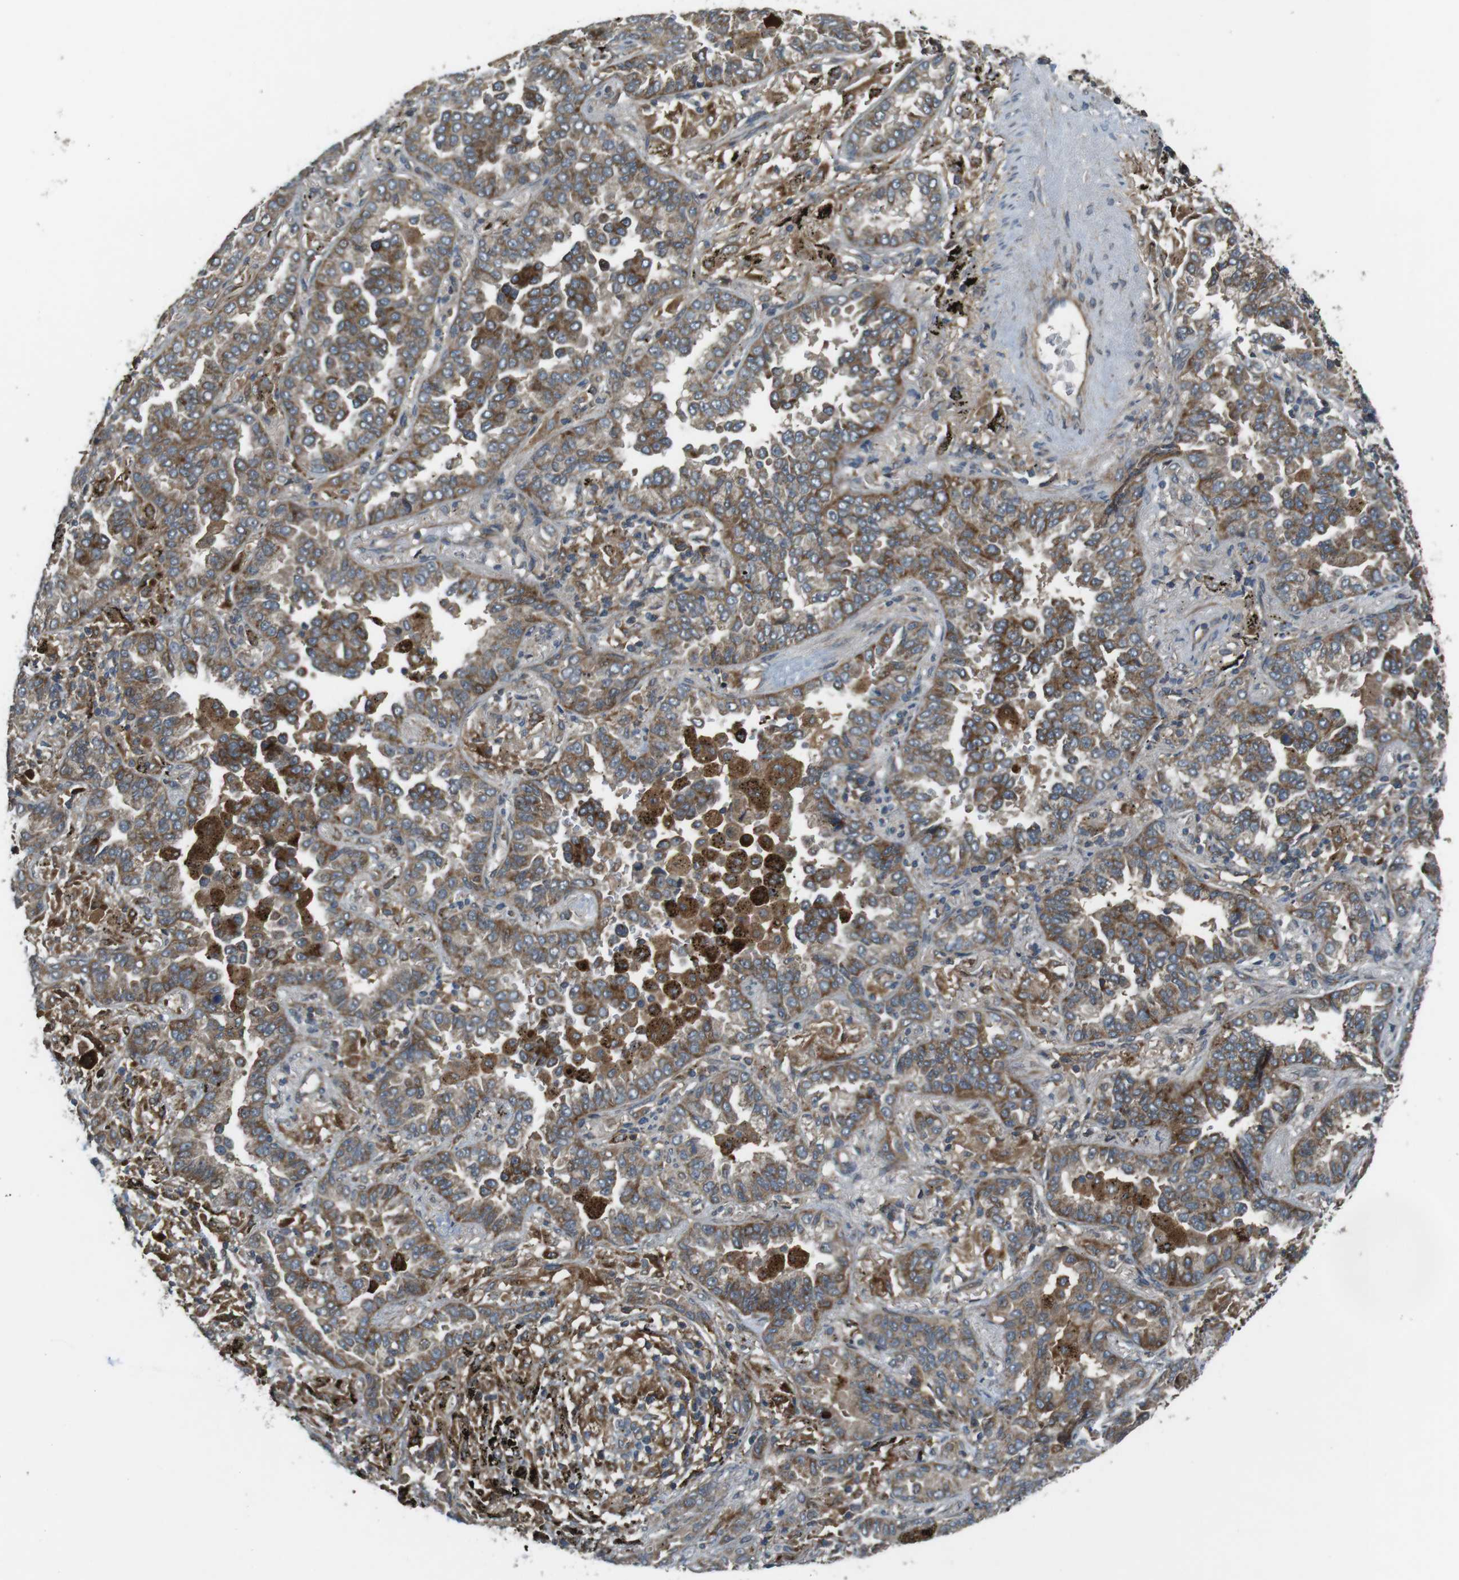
{"staining": {"intensity": "moderate", "quantity": ">75%", "location": "cytoplasmic/membranous"}, "tissue": "lung cancer", "cell_type": "Tumor cells", "image_type": "cancer", "snomed": [{"axis": "morphology", "description": "Normal tissue, NOS"}, {"axis": "morphology", "description": "Adenocarcinoma, NOS"}, {"axis": "topography", "description": "Lung"}], "caption": "This micrograph demonstrates immunohistochemistry staining of human lung cancer, with medium moderate cytoplasmic/membranous staining in about >75% of tumor cells.", "gene": "IFFO2", "patient": {"sex": "male", "age": 59}}